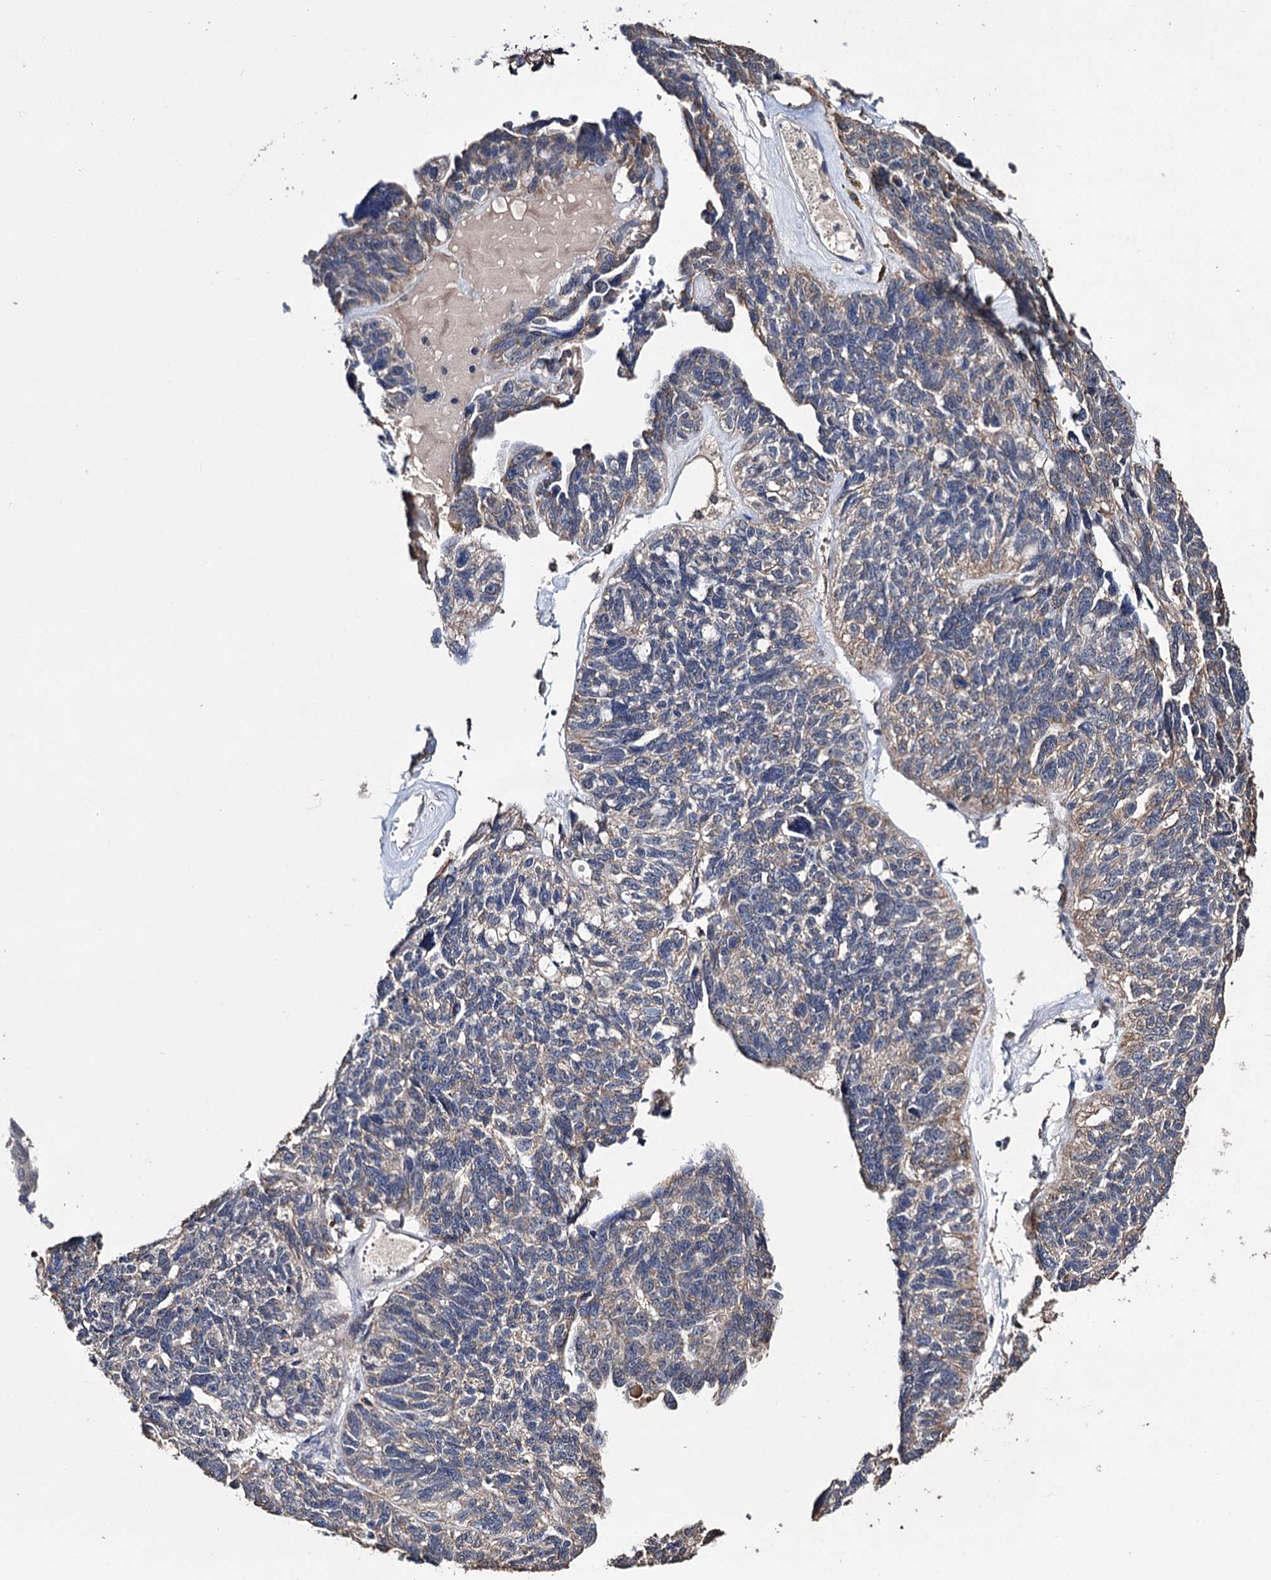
{"staining": {"intensity": "moderate", "quantity": "<25%", "location": "cytoplasmic/membranous"}, "tissue": "ovarian cancer", "cell_type": "Tumor cells", "image_type": "cancer", "snomed": [{"axis": "morphology", "description": "Cystadenocarcinoma, serous, NOS"}, {"axis": "topography", "description": "Ovary"}], "caption": "There is low levels of moderate cytoplasmic/membranous positivity in tumor cells of ovarian cancer (serous cystadenocarcinoma), as demonstrated by immunohistochemical staining (brown color).", "gene": "CLPB", "patient": {"sex": "female", "age": 79}}